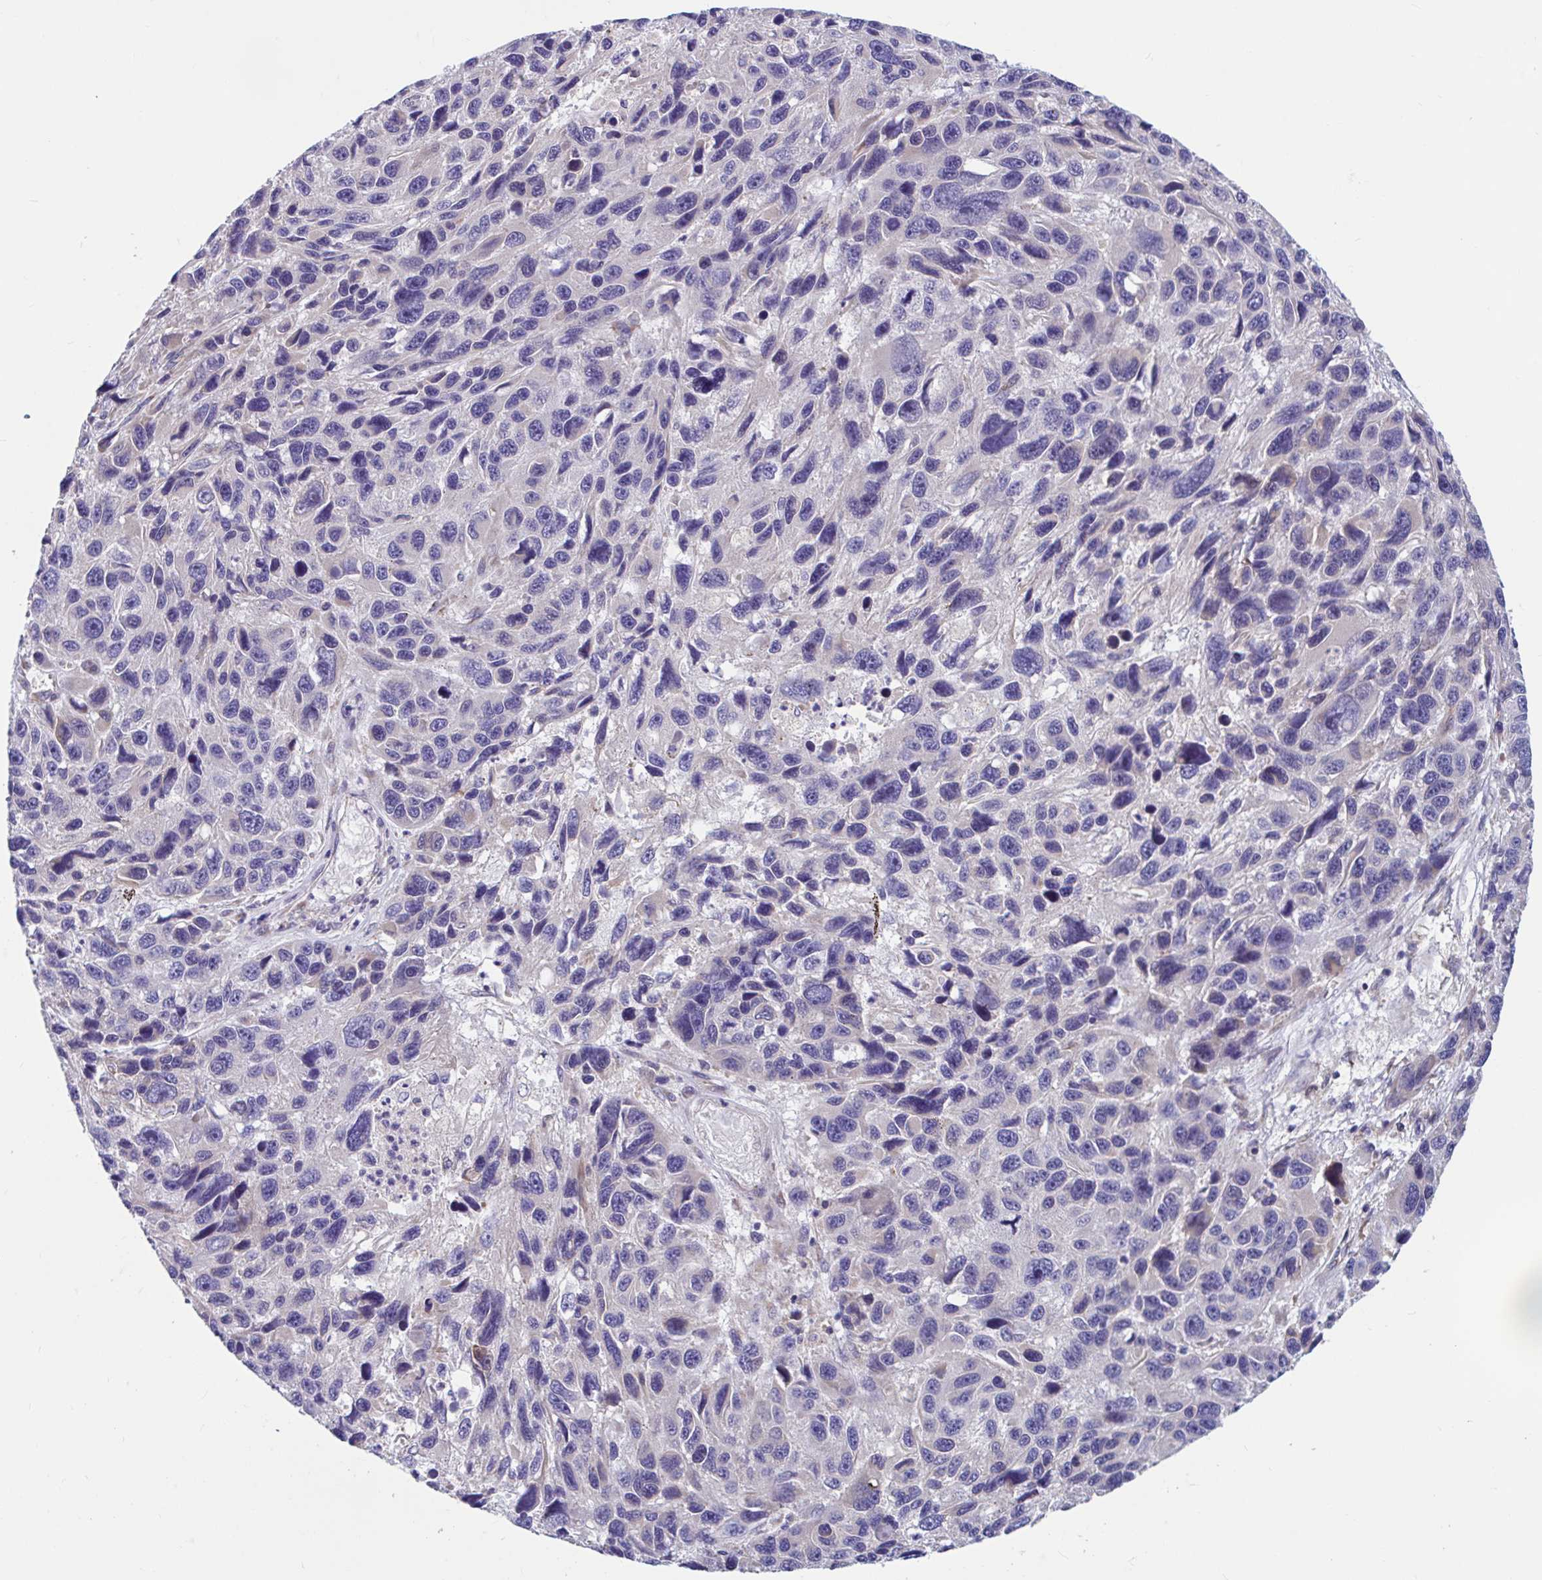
{"staining": {"intensity": "negative", "quantity": "none", "location": "none"}, "tissue": "melanoma", "cell_type": "Tumor cells", "image_type": "cancer", "snomed": [{"axis": "morphology", "description": "Malignant melanoma, NOS"}, {"axis": "topography", "description": "Skin"}], "caption": "Melanoma stained for a protein using IHC reveals no expression tumor cells.", "gene": "WBP1", "patient": {"sex": "male", "age": 53}}